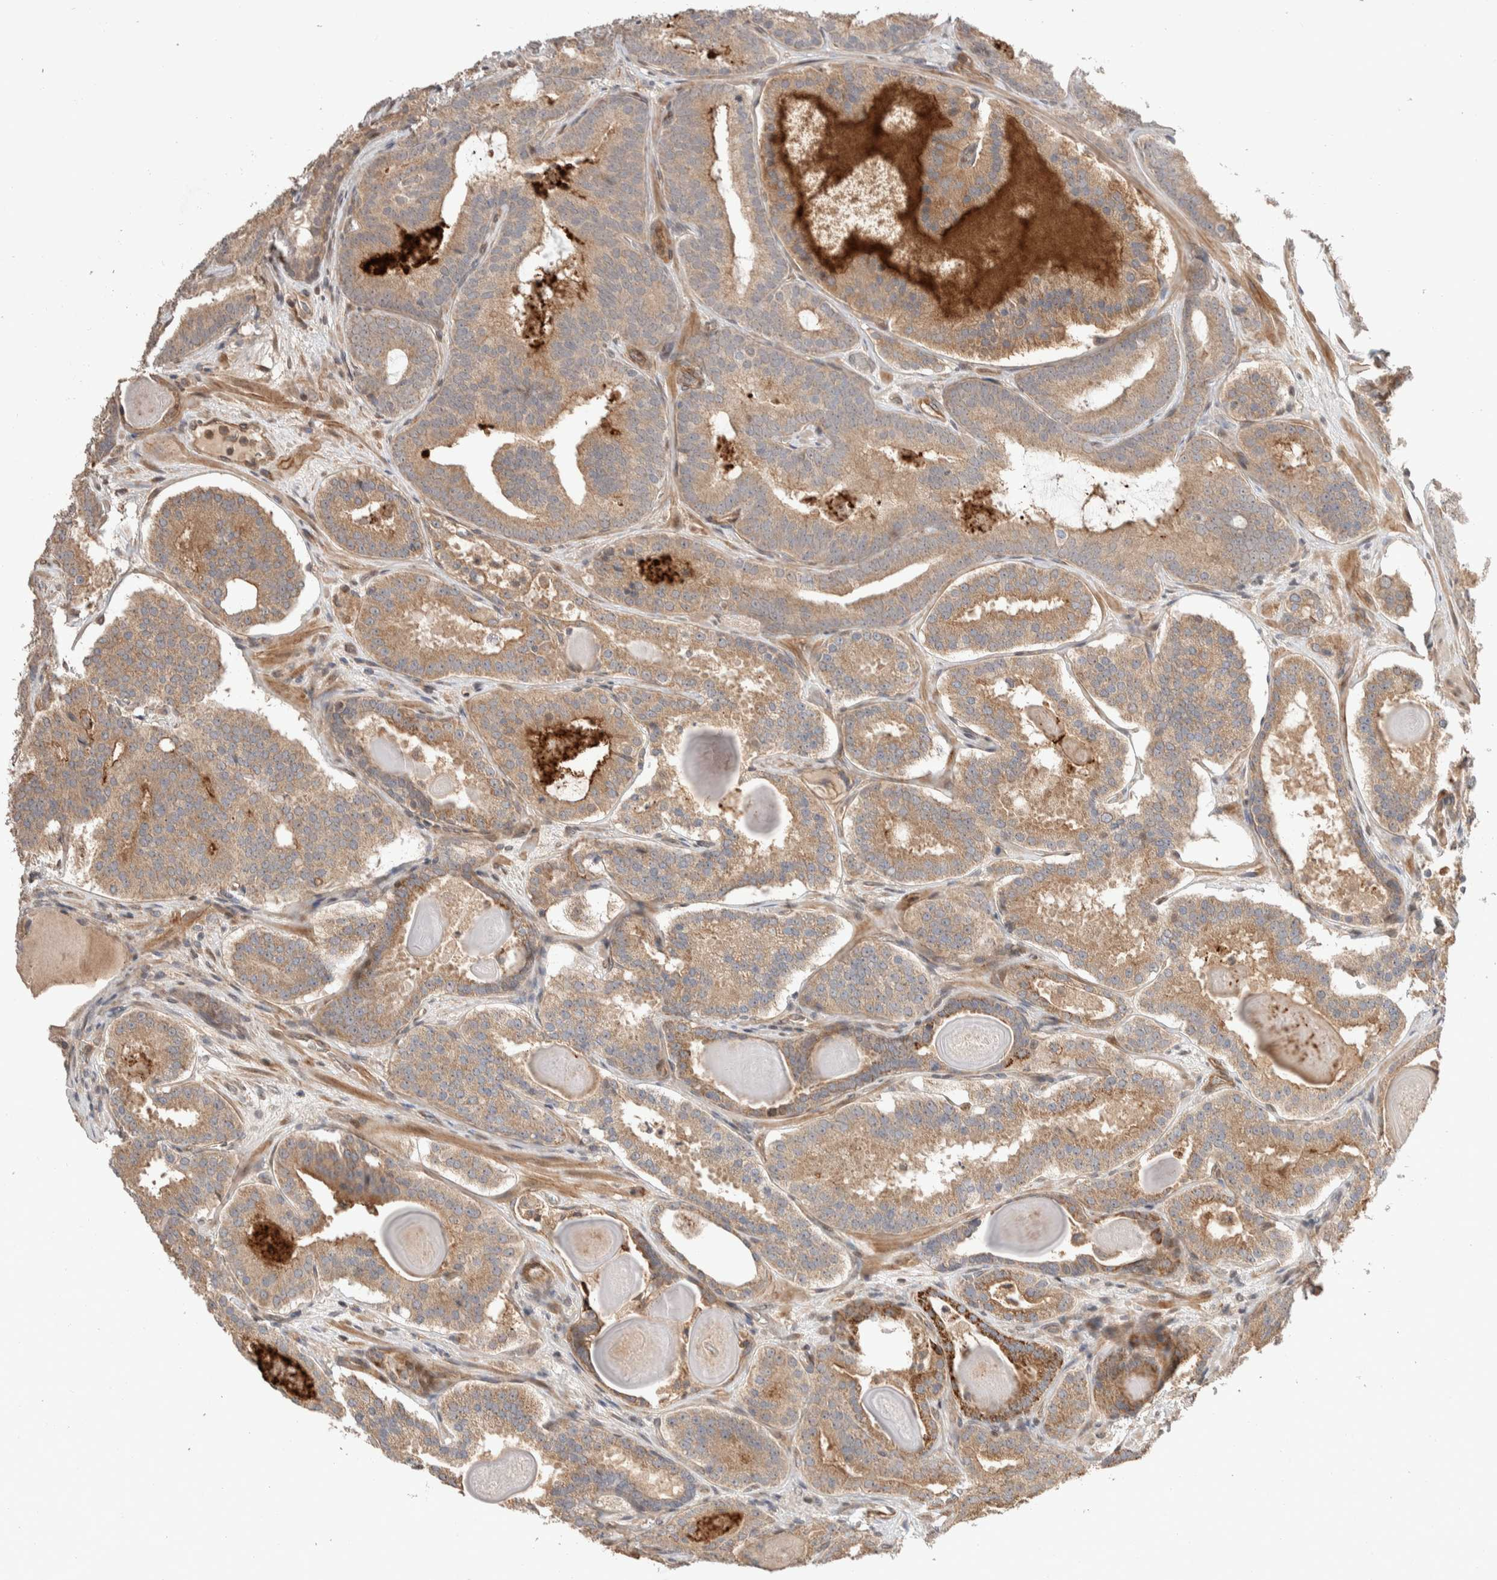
{"staining": {"intensity": "moderate", "quantity": ">75%", "location": "cytoplasmic/membranous"}, "tissue": "prostate cancer", "cell_type": "Tumor cells", "image_type": "cancer", "snomed": [{"axis": "morphology", "description": "Adenocarcinoma, High grade"}, {"axis": "topography", "description": "Prostate"}], "caption": "Immunohistochemistry (DAB (3,3'-diaminobenzidine)) staining of prostate high-grade adenocarcinoma shows moderate cytoplasmic/membranous protein expression in approximately >75% of tumor cells.", "gene": "ERC1", "patient": {"sex": "male", "age": 60}}